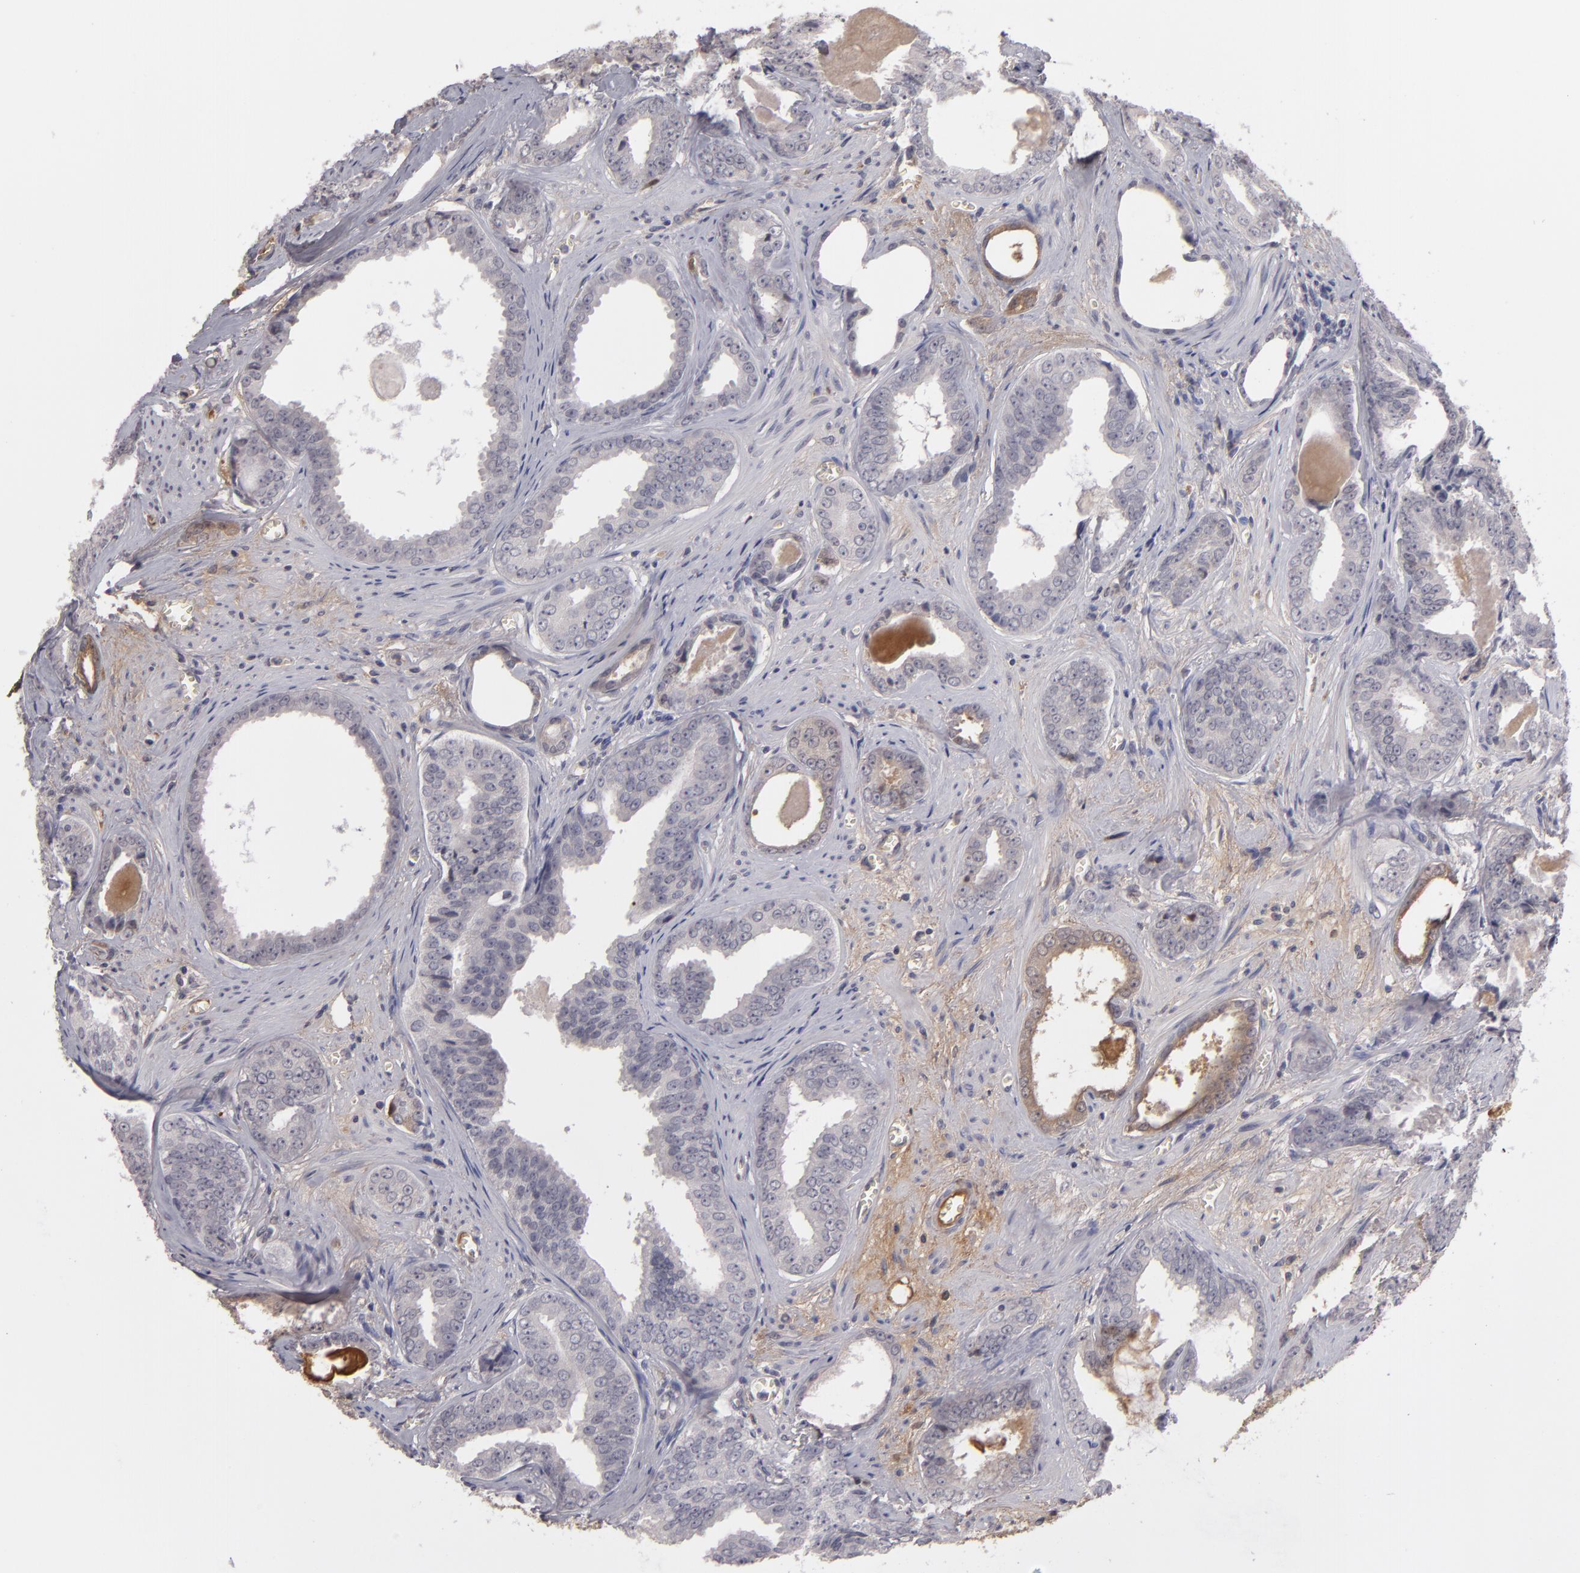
{"staining": {"intensity": "weak", "quantity": "25%-75%", "location": "cytoplasmic/membranous"}, "tissue": "prostate cancer", "cell_type": "Tumor cells", "image_type": "cancer", "snomed": [{"axis": "morphology", "description": "Adenocarcinoma, Medium grade"}, {"axis": "topography", "description": "Prostate"}], "caption": "Protein staining of medium-grade adenocarcinoma (prostate) tissue shows weak cytoplasmic/membranous positivity in about 25%-75% of tumor cells. (Stains: DAB (3,3'-diaminobenzidine) in brown, nuclei in blue, Microscopy: brightfield microscopy at high magnification).", "gene": "ITIH4", "patient": {"sex": "male", "age": 79}}